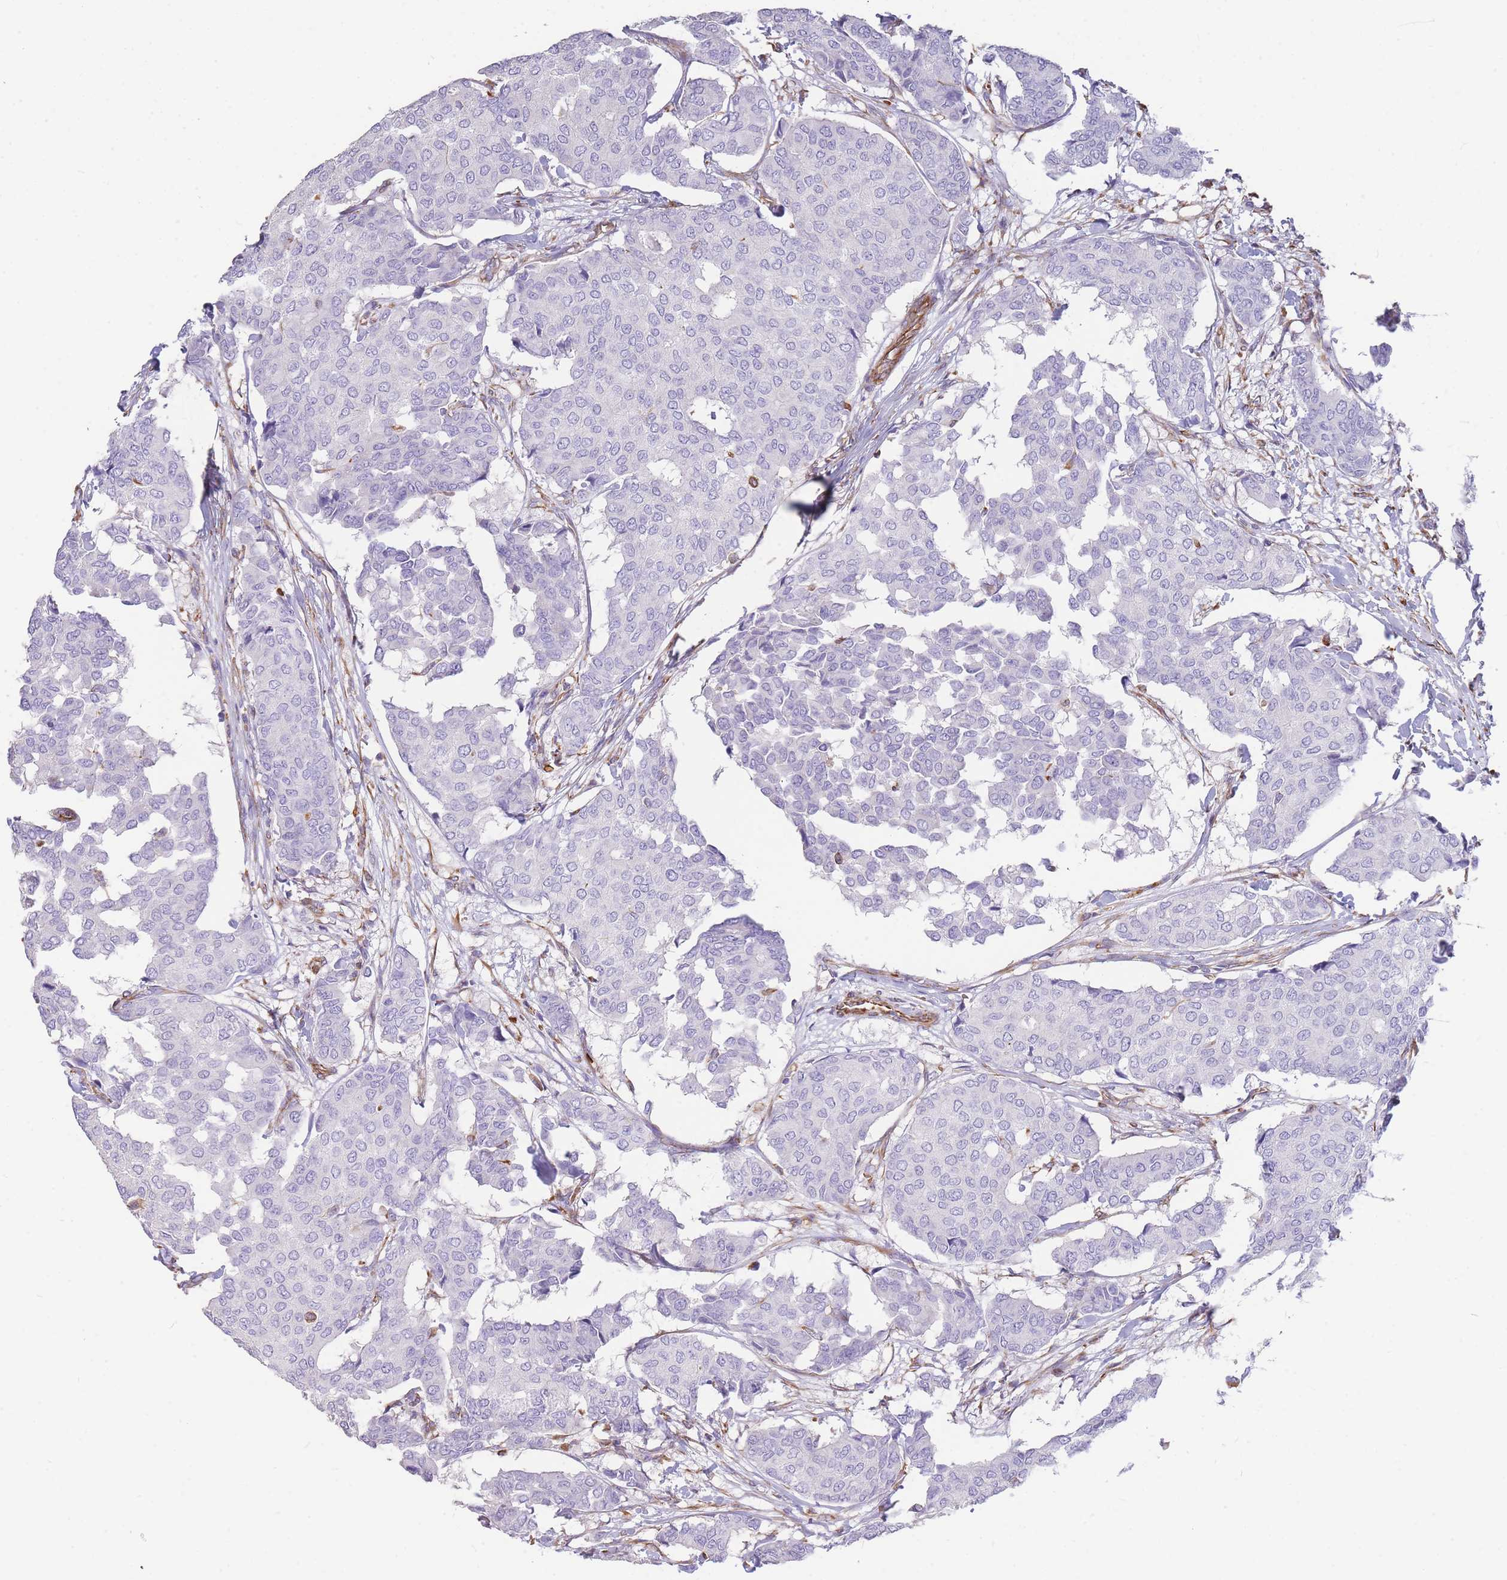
{"staining": {"intensity": "negative", "quantity": "none", "location": "none"}, "tissue": "breast cancer", "cell_type": "Tumor cells", "image_type": "cancer", "snomed": [{"axis": "morphology", "description": "Duct carcinoma"}, {"axis": "topography", "description": "Breast"}], "caption": "An image of human breast cancer (infiltrating ductal carcinoma) is negative for staining in tumor cells. (Immunohistochemistry (ihc), brightfield microscopy, high magnification).", "gene": "ANKRD53", "patient": {"sex": "female", "age": 75}}